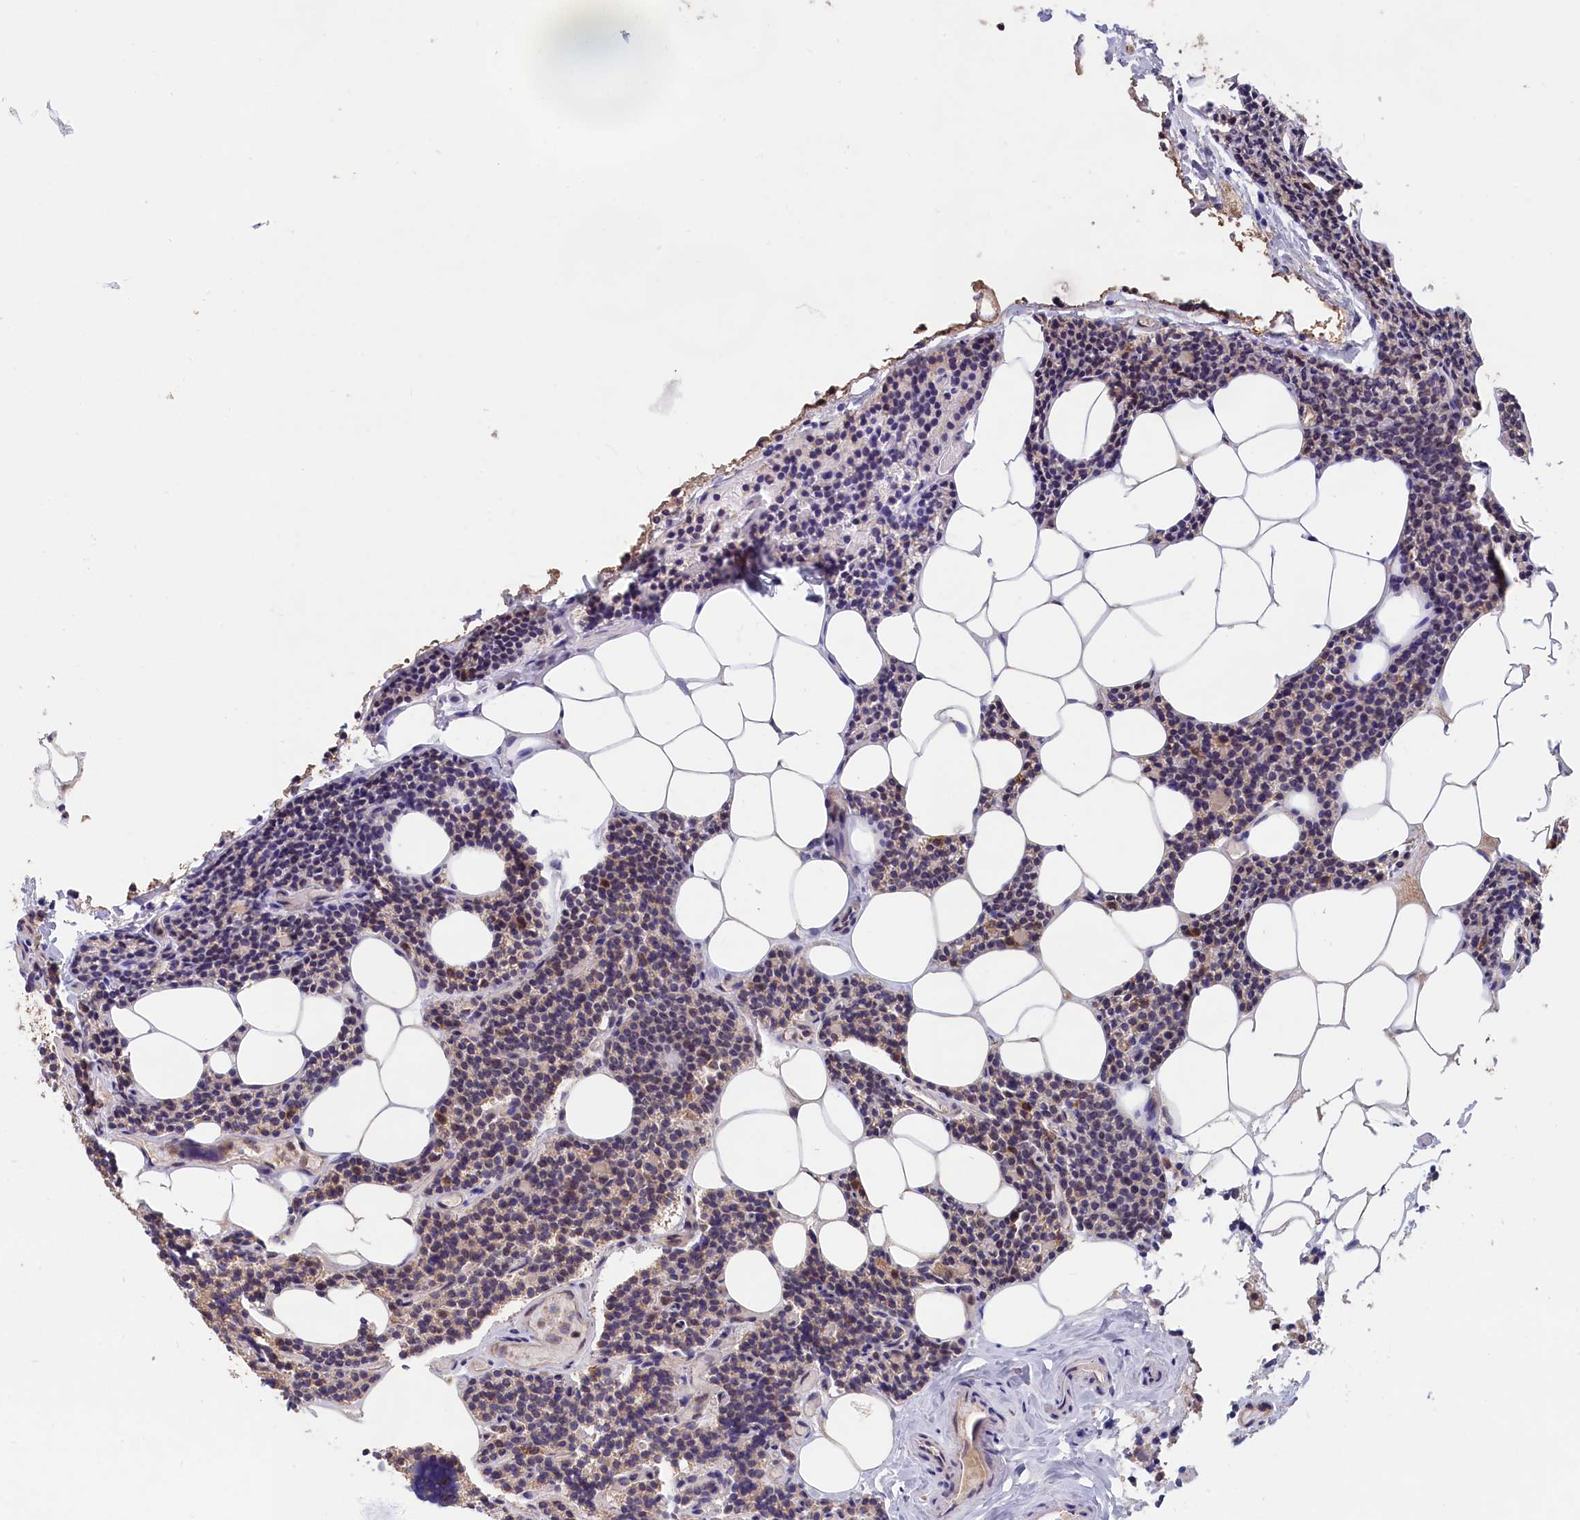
{"staining": {"intensity": "moderate", "quantity": "<25%", "location": "cytoplasmic/membranous"}, "tissue": "parathyroid gland", "cell_type": "Glandular cells", "image_type": "normal", "snomed": [{"axis": "morphology", "description": "Normal tissue, NOS"}, {"axis": "topography", "description": "Parathyroid gland"}], "caption": "Immunohistochemical staining of normal human parathyroid gland shows low levels of moderate cytoplasmic/membranous expression in about <25% of glandular cells. The protein of interest is shown in brown color, while the nuclei are stained blue.", "gene": "ENSG00000269825", "patient": {"sex": "female", "age": 43}}